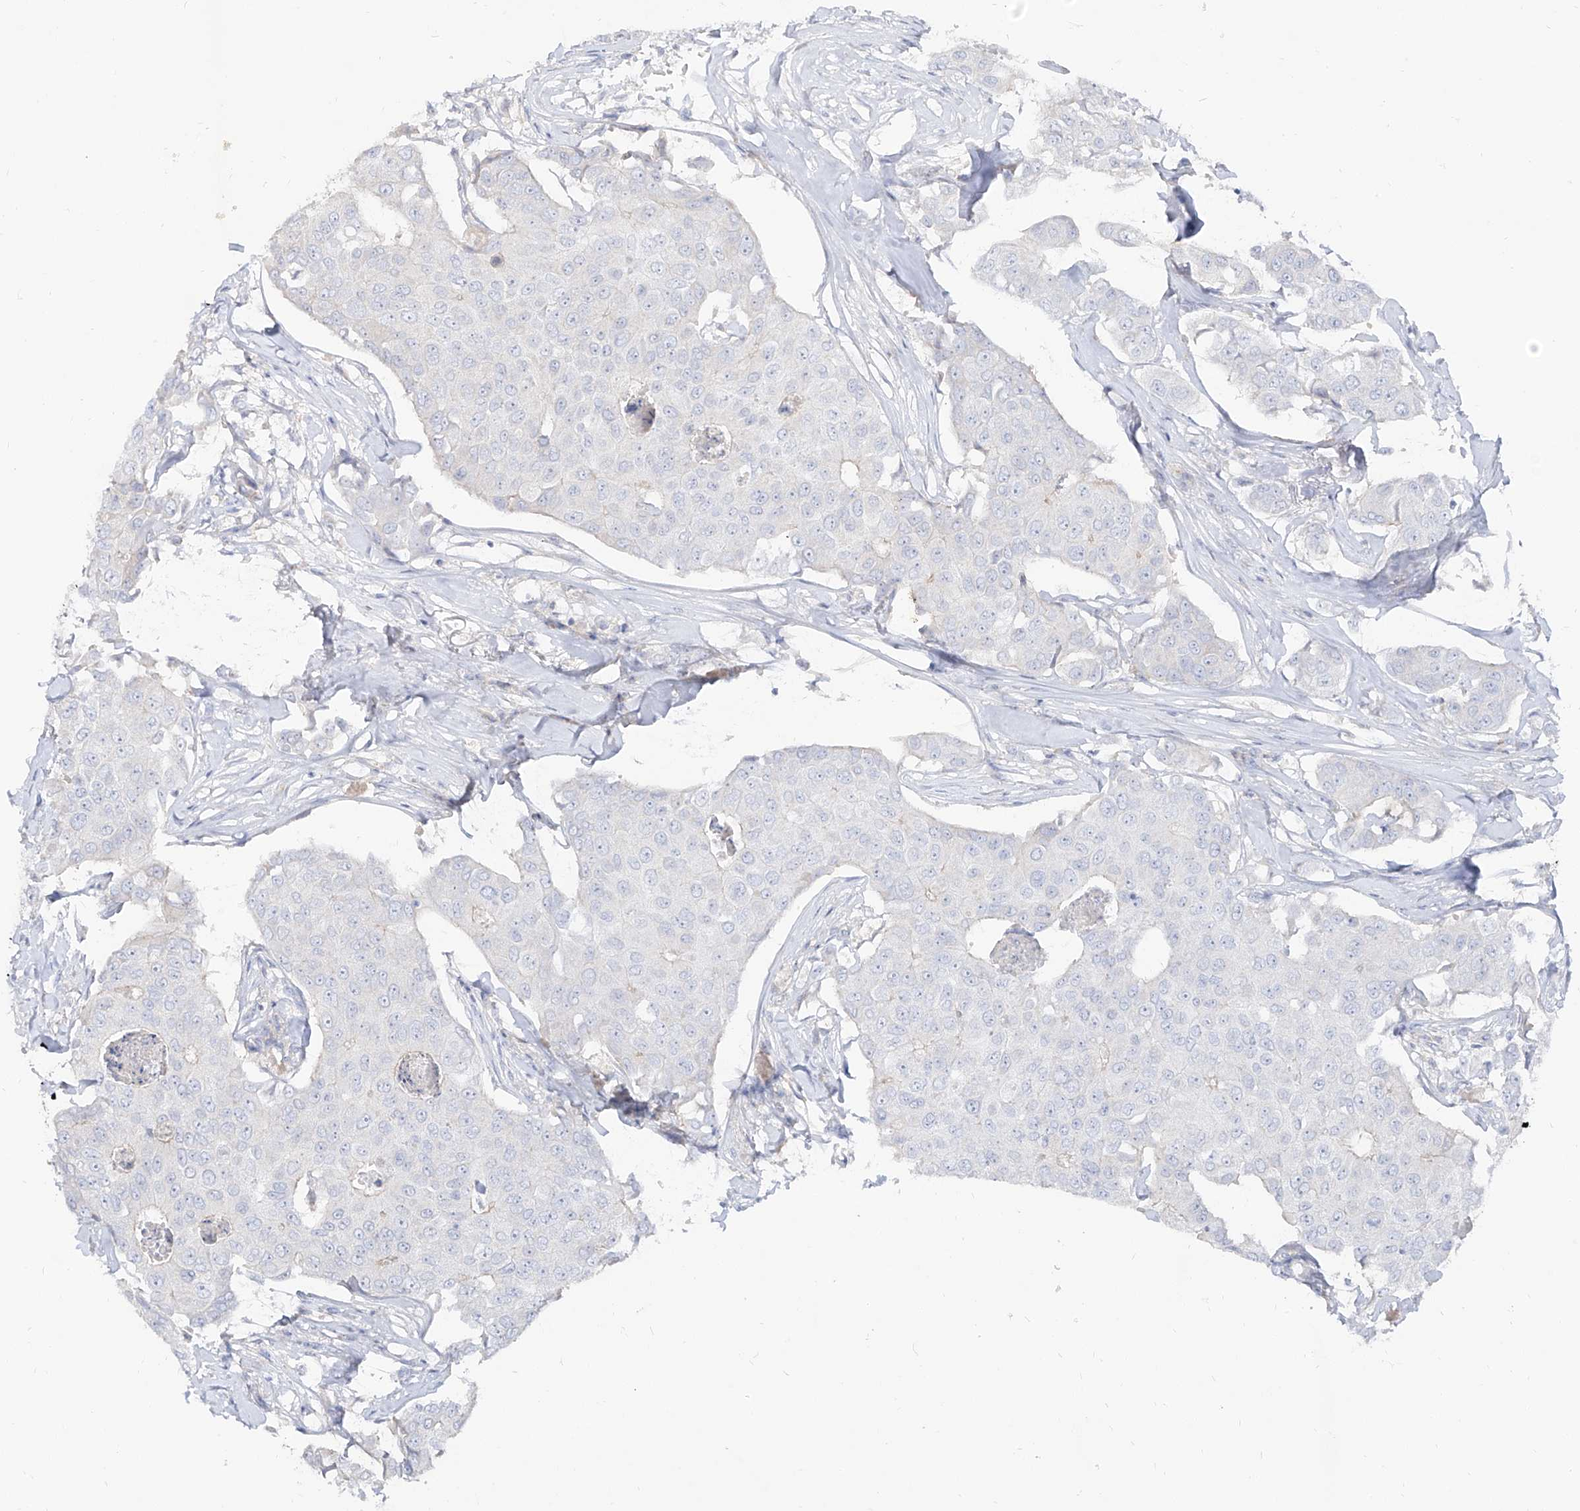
{"staining": {"intensity": "negative", "quantity": "none", "location": "none"}, "tissue": "breast cancer", "cell_type": "Tumor cells", "image_type": "cancer", "snomed": [{"axis": "morphology", "description": "Duct carcinoma"}, {"axis": "topography", "description": "Breast"}], "caption": "Histopathology image shows no protein expression in tumor cells of breast cancer (invasive ductal carcinoma) tissue.", "gene": "RBFOX3", "patient": {"sex": "female", "age": 80}}